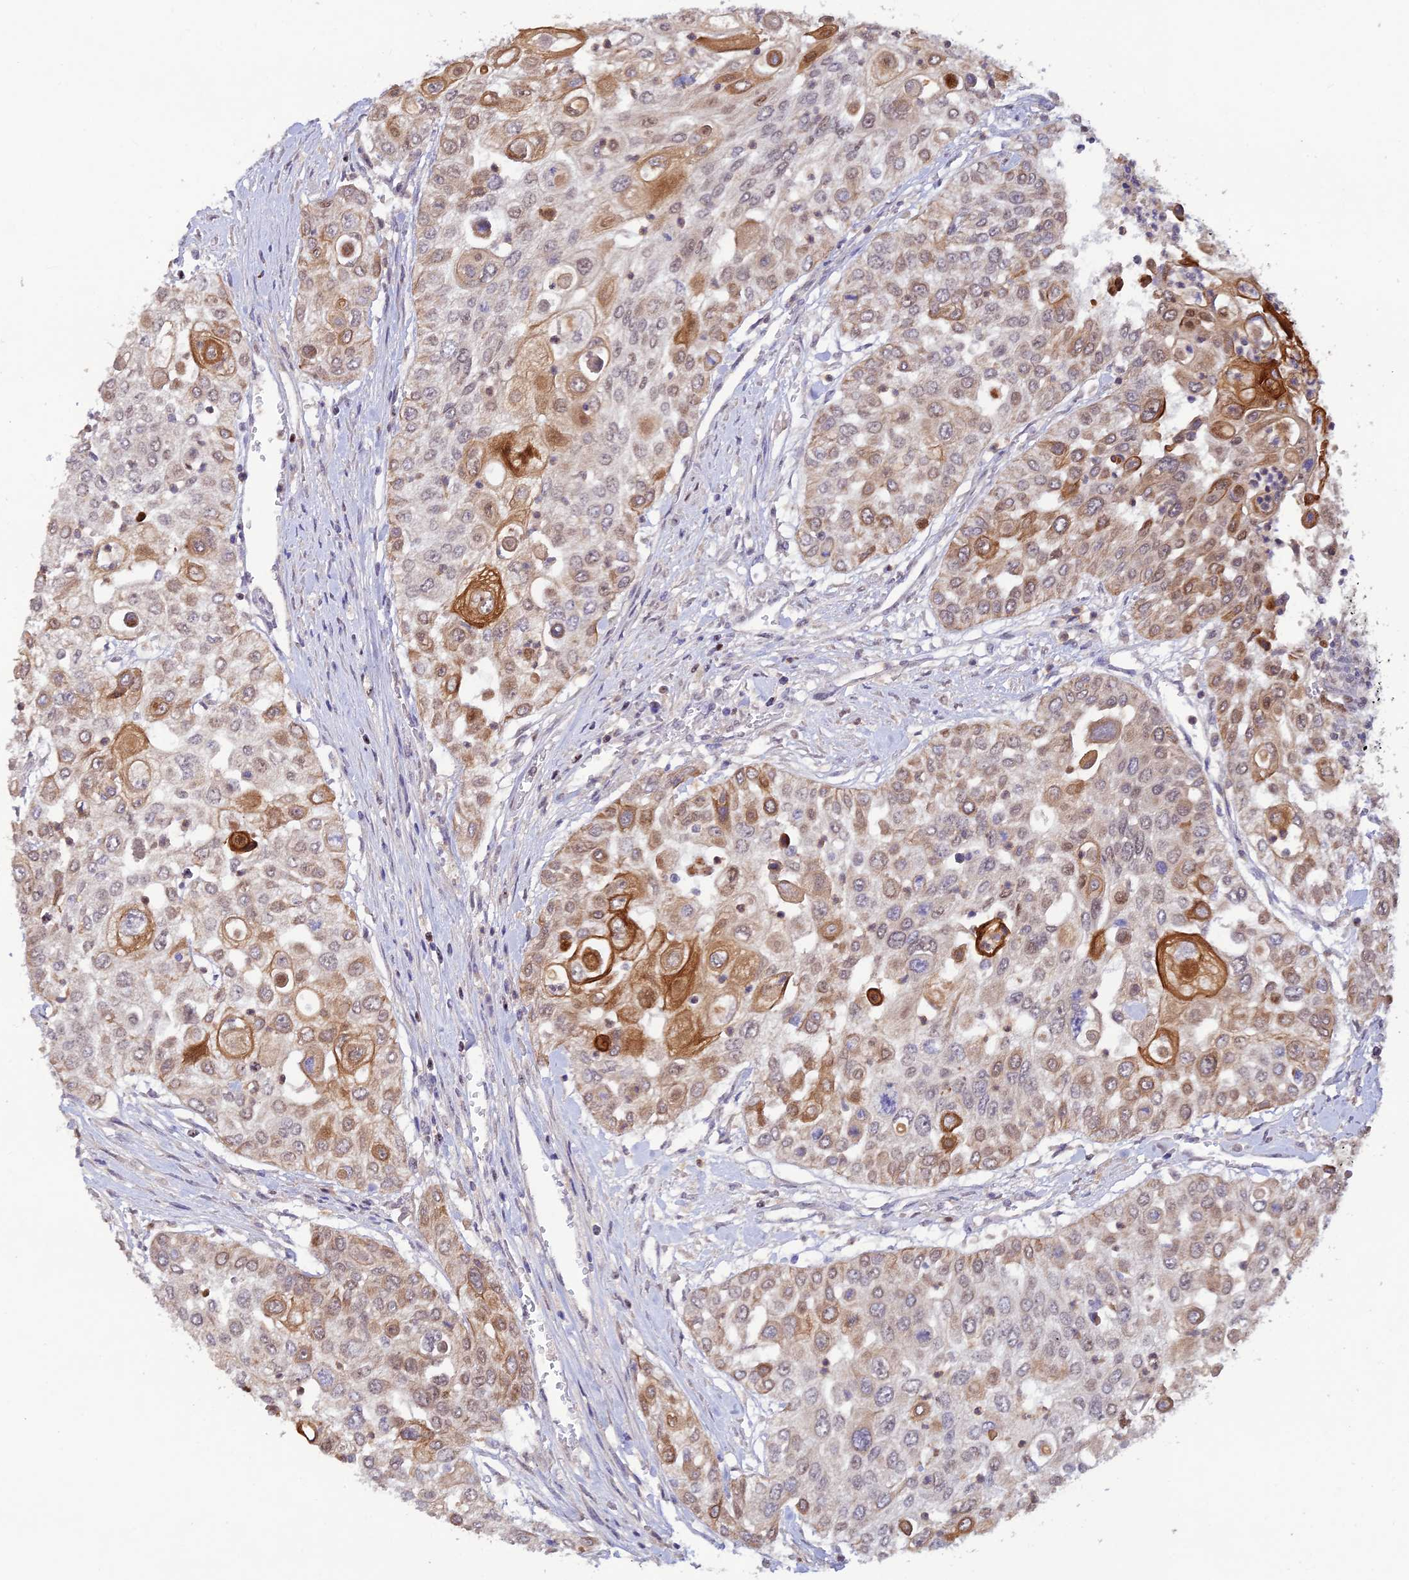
{"staining": {"intensity": "moderate", "quantity": ">75%", "location": "cytoplasmic/membranous"}, "tissue": "urothelial cancer", "cell_type": "Tumor cells", "image_type": "cancer", "snomed": [{"axis": "morphology", "description": "Urothelial carcinoma, High grade"}, {"axis": "topography", "description": "Urinary bladder"}], "caption": "Human urothelial cancer stained with a brown dye demonstrates moderate cytoplasmic/membranous positive staining in approximately >75% of tumor cells.", "gene": "FASTKD5", "patient": {"sex": "female", "age": 79}}